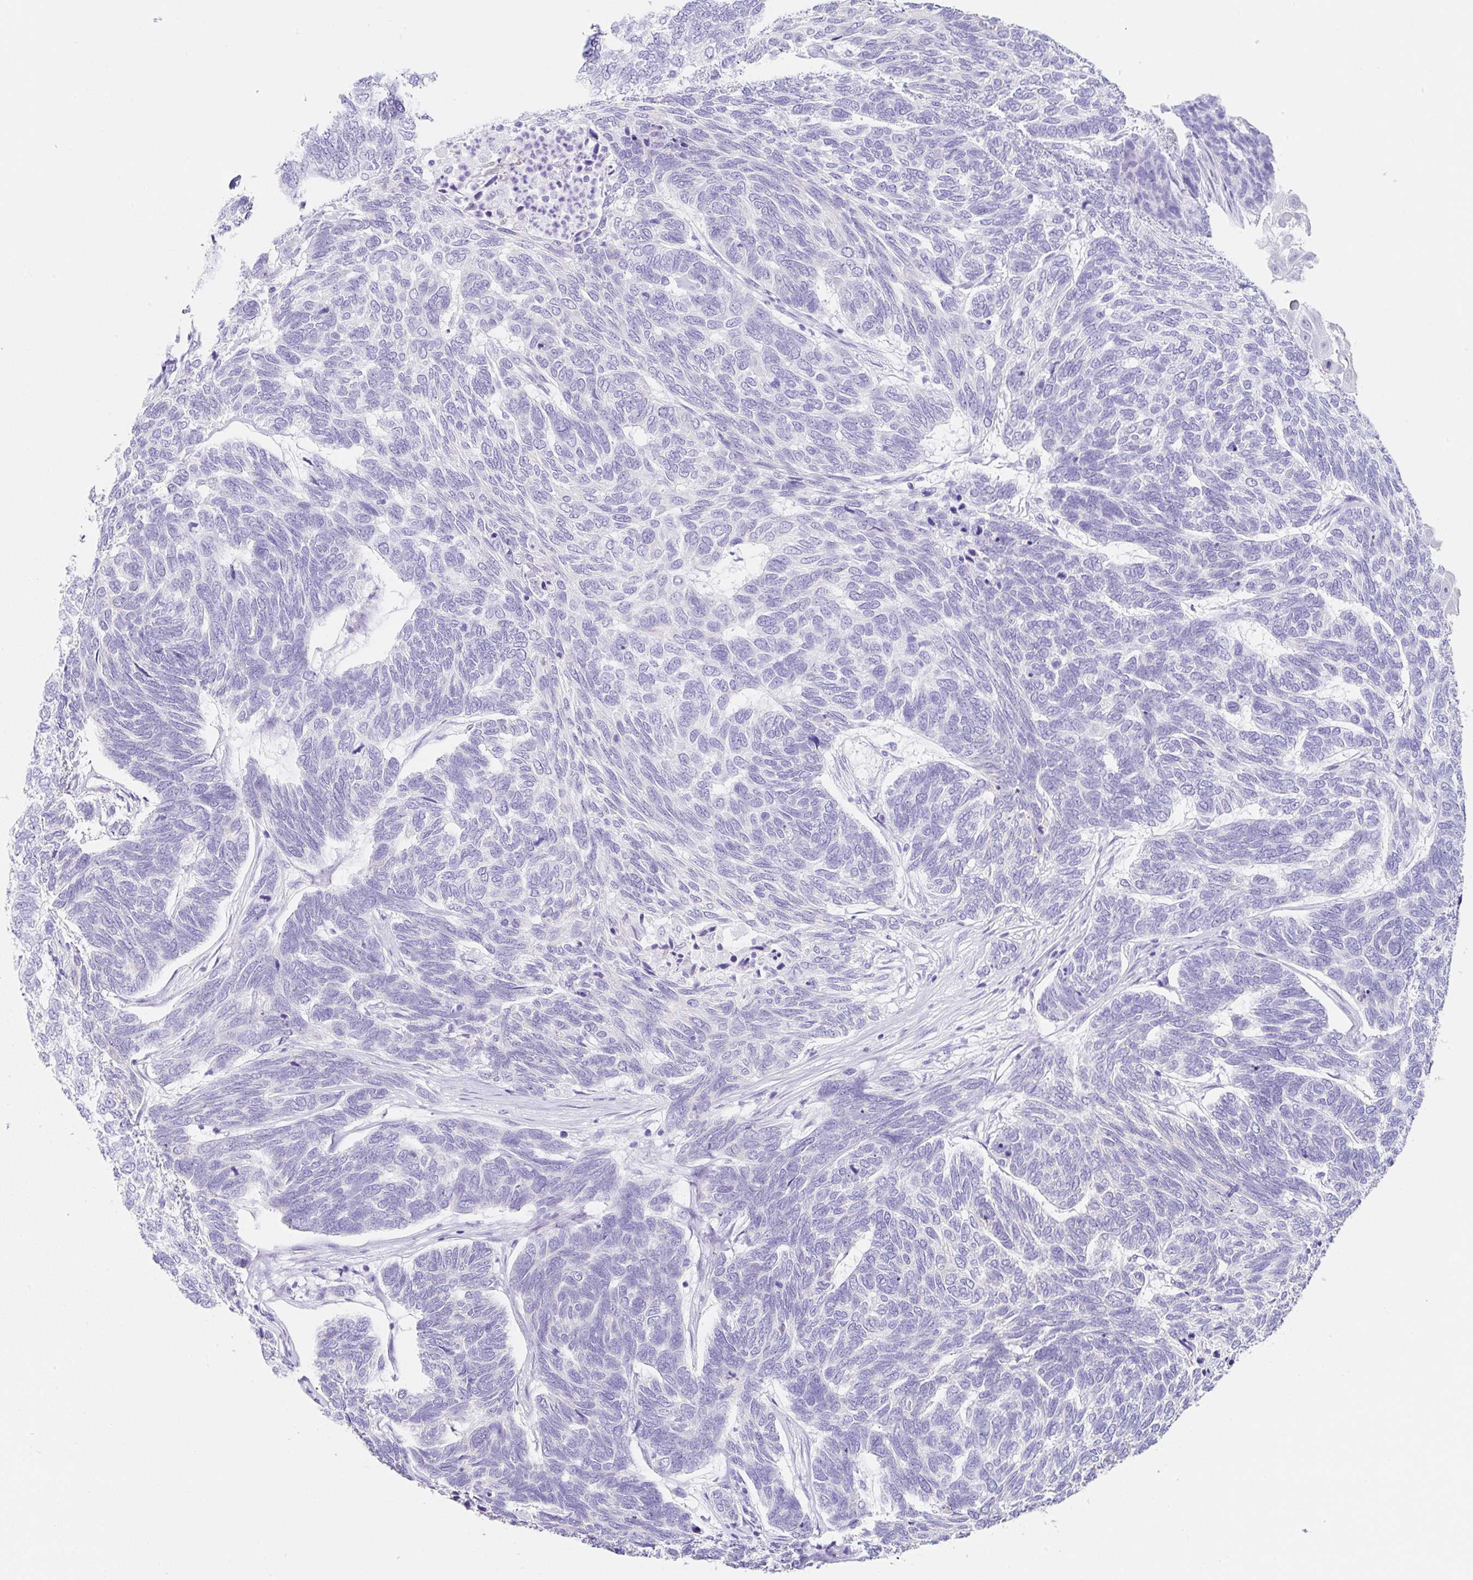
{"staining": {"intensity": "negative", "quantity": "none", "location": "none"}, "tissue": "skin cancer", "cell_type": "Tumor cells", "image_type": "cancer", "snomed": [{"axis": "morphology", "description": "Basal cell carcinoma"}, {"axis": "topography", "description": "Skin"}], "caption": "The photomicrograph reveals no significant expression in tumor cells of skin cancer (basal cell carcinoma).", "gene": "CLDND2", "patient": {"sex": "female", "age": 65}}